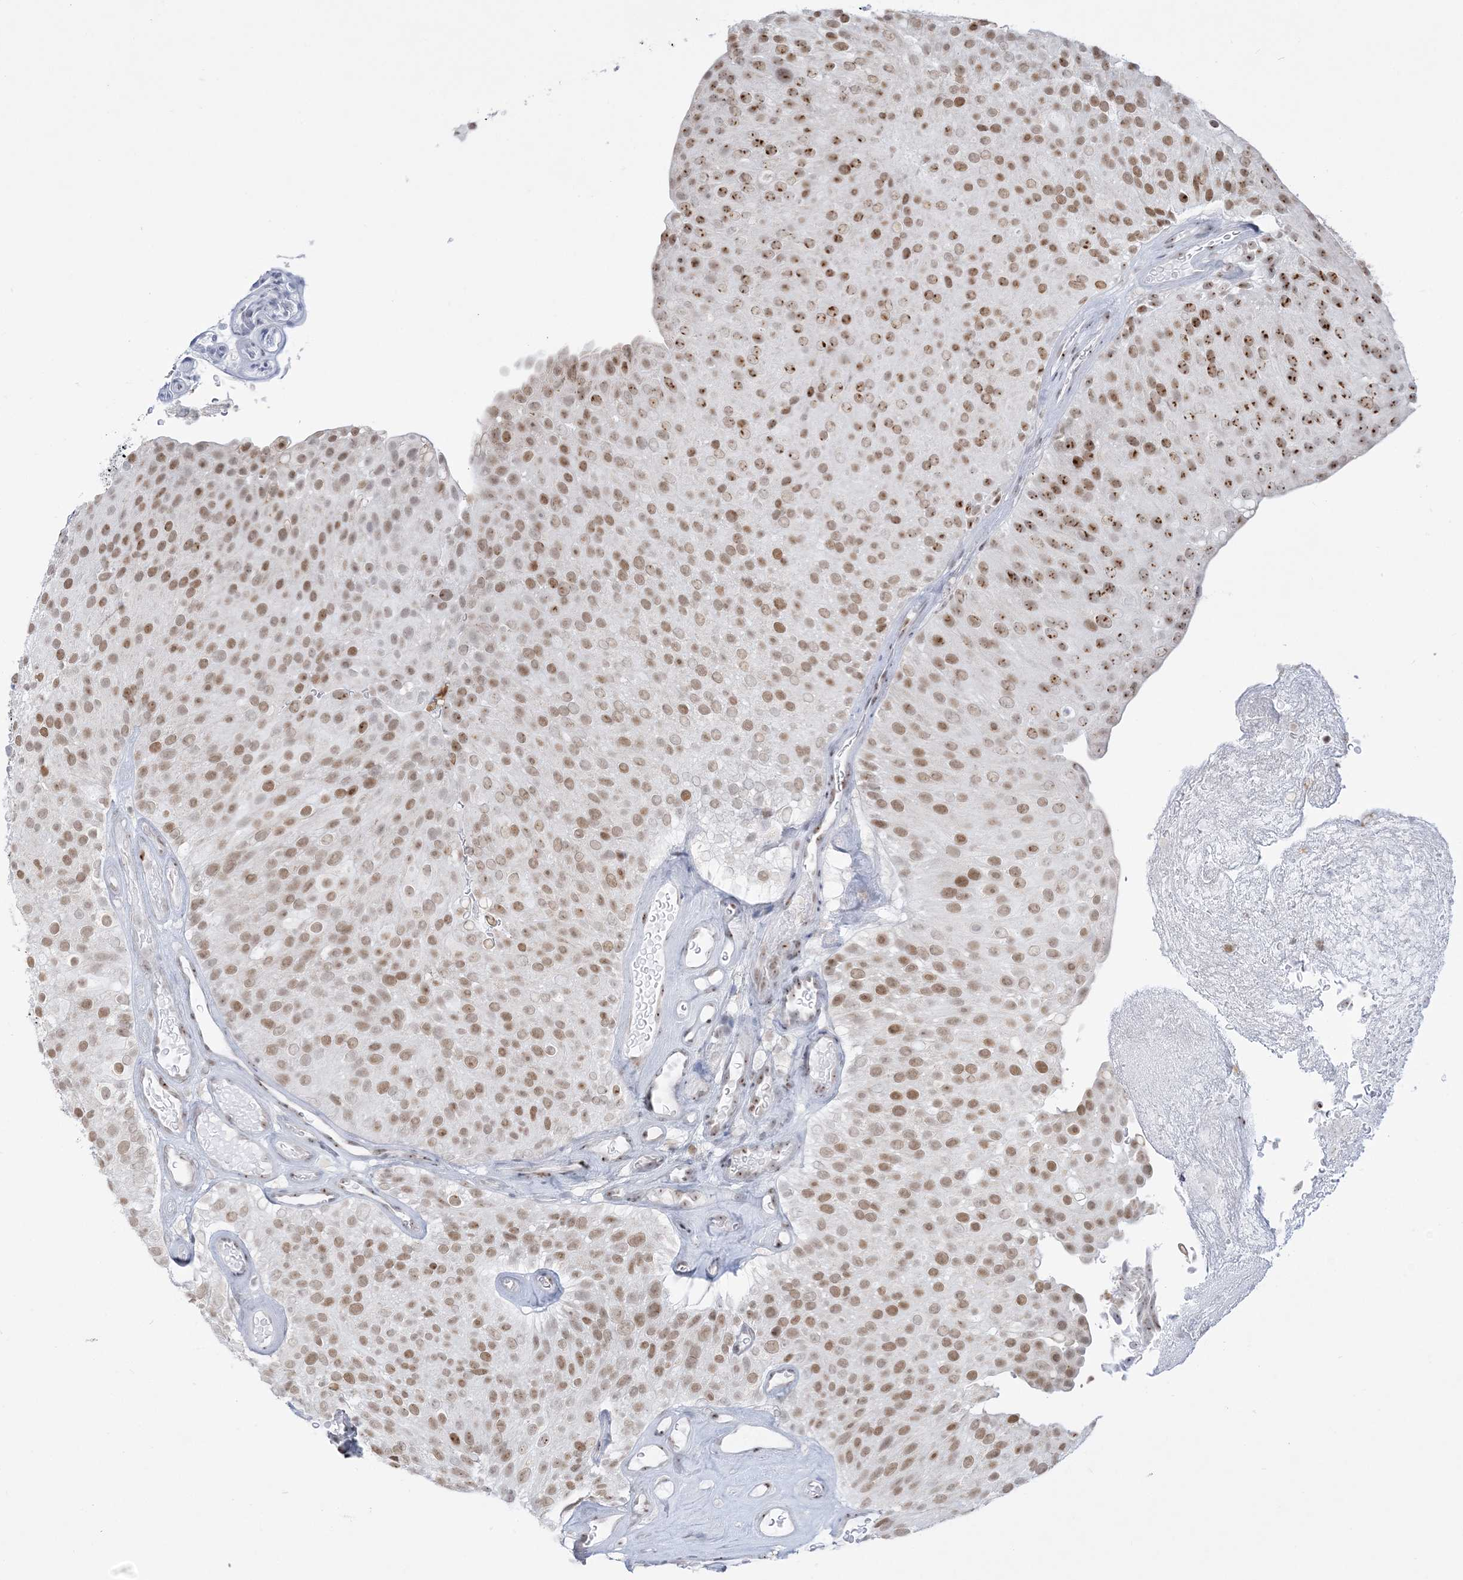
{"staining": {"intensity": "moderate", "quantity": ">75%", "location": "nuclear"}, "tissue": "urothelial cancer", "cell_type": "Tumor cells", "image_type": "cancer", "snomed": [{"axis": "morphology", "description": "Urothelial carcinoma, Low grade"}, {"axis": "topography", "description": "Urinary bladder"}], "caption": "A medium amount of moderate nuclear staining is seen in about >75% of tumor cells in urothelial carcinoma (low-grade) tissue.", "gene": "DDX21", "patient": {"sex": "male", "age": 78}}